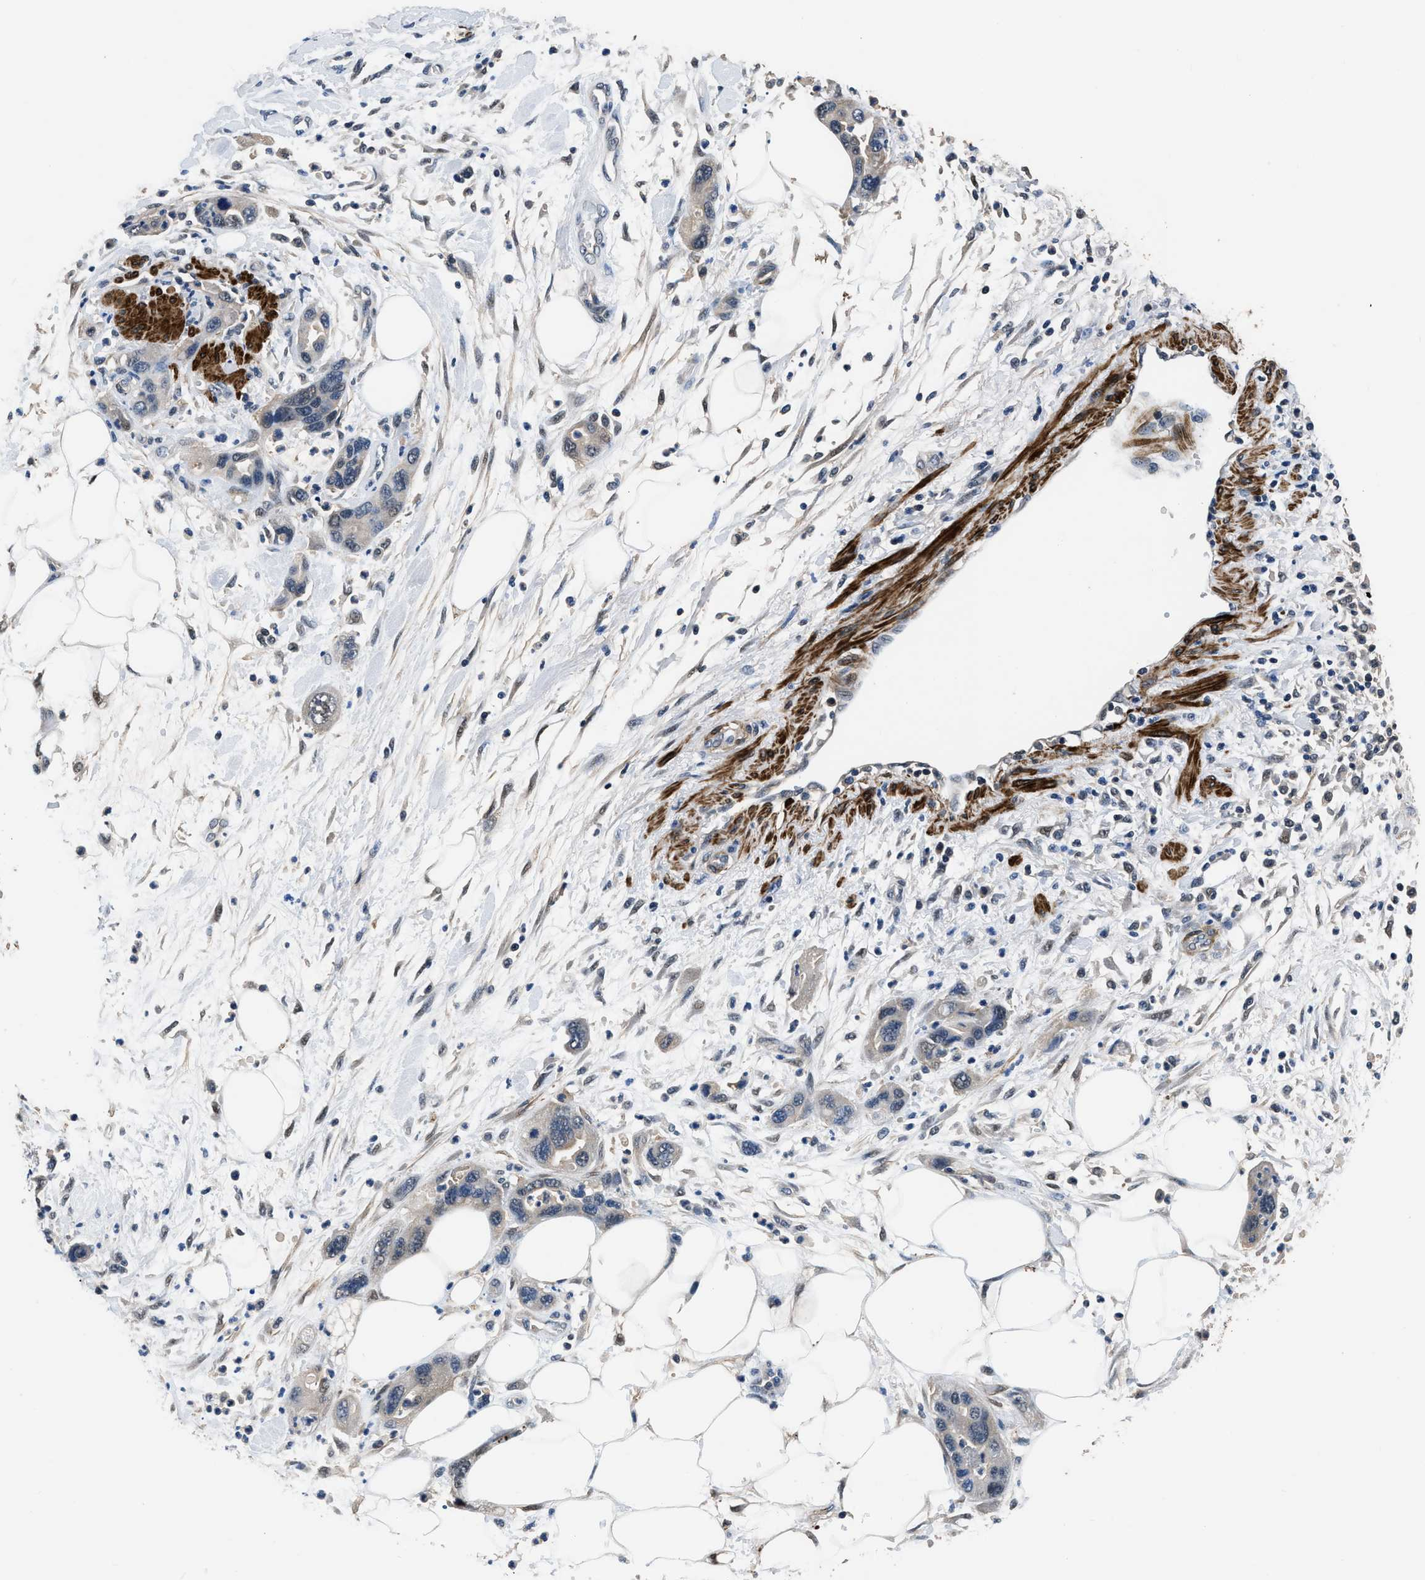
{"staining": {"intensity": "negative", "quantity": "none", "location": "none"}, "tissue": "pancreatic cancer", "cell_type": "Tumor cells", "image_type": "cancer", "snomed": [{"axis": "morphology", "description": "Normal tissue, NOS"}, {"axis": "morphology", "description": "Adenocarcinoma, NOS"}, {"axis": "topography", "description": "Pancreas"}], "caption": "Tumor cells show no significant protein staining in adenocarcinoma (pancreatic).", "gene": "LANCL2", "patient": {"sex": "female", "age": 71}}